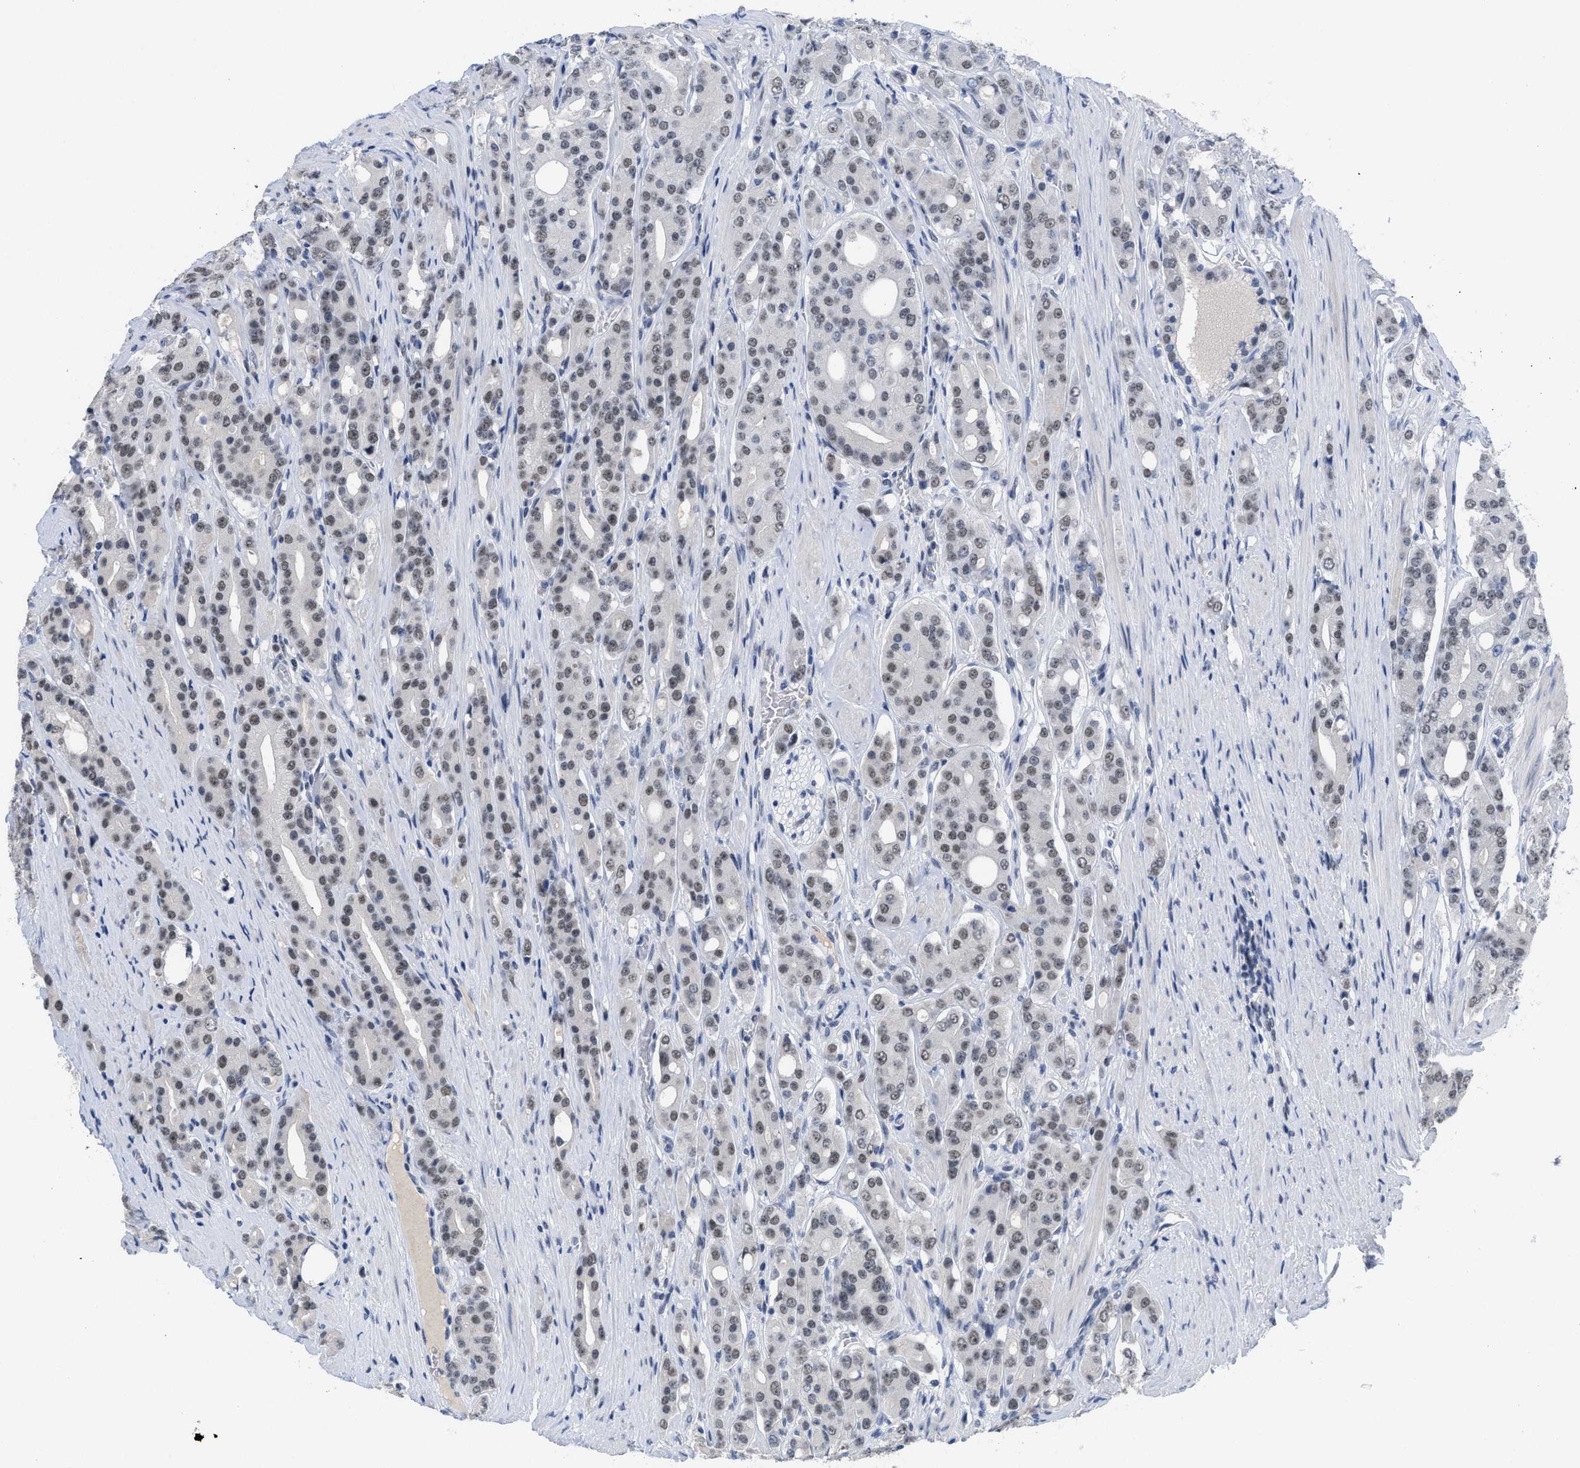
{"staining": {"intensity": "weak", "quantity": ">75%", "location": "nuclear"}, "tissue": "prostate cancer", "cell_type": "Tumor cells", "image_type": "cancer", "snomed": [{"axis": "morphology", "description": "Adenocarcinoma, High grade"}, {"axis": "topography", "description": "Prostate"}], "caption": "Brown immunohistochemical staining in prostate high-grade adenocarcinoma demonstrates weak nuclear expression in approximately >75% of tumor cells.", "gene": "GGNBP2", "patient": {"sex": "male", "age": 71}}